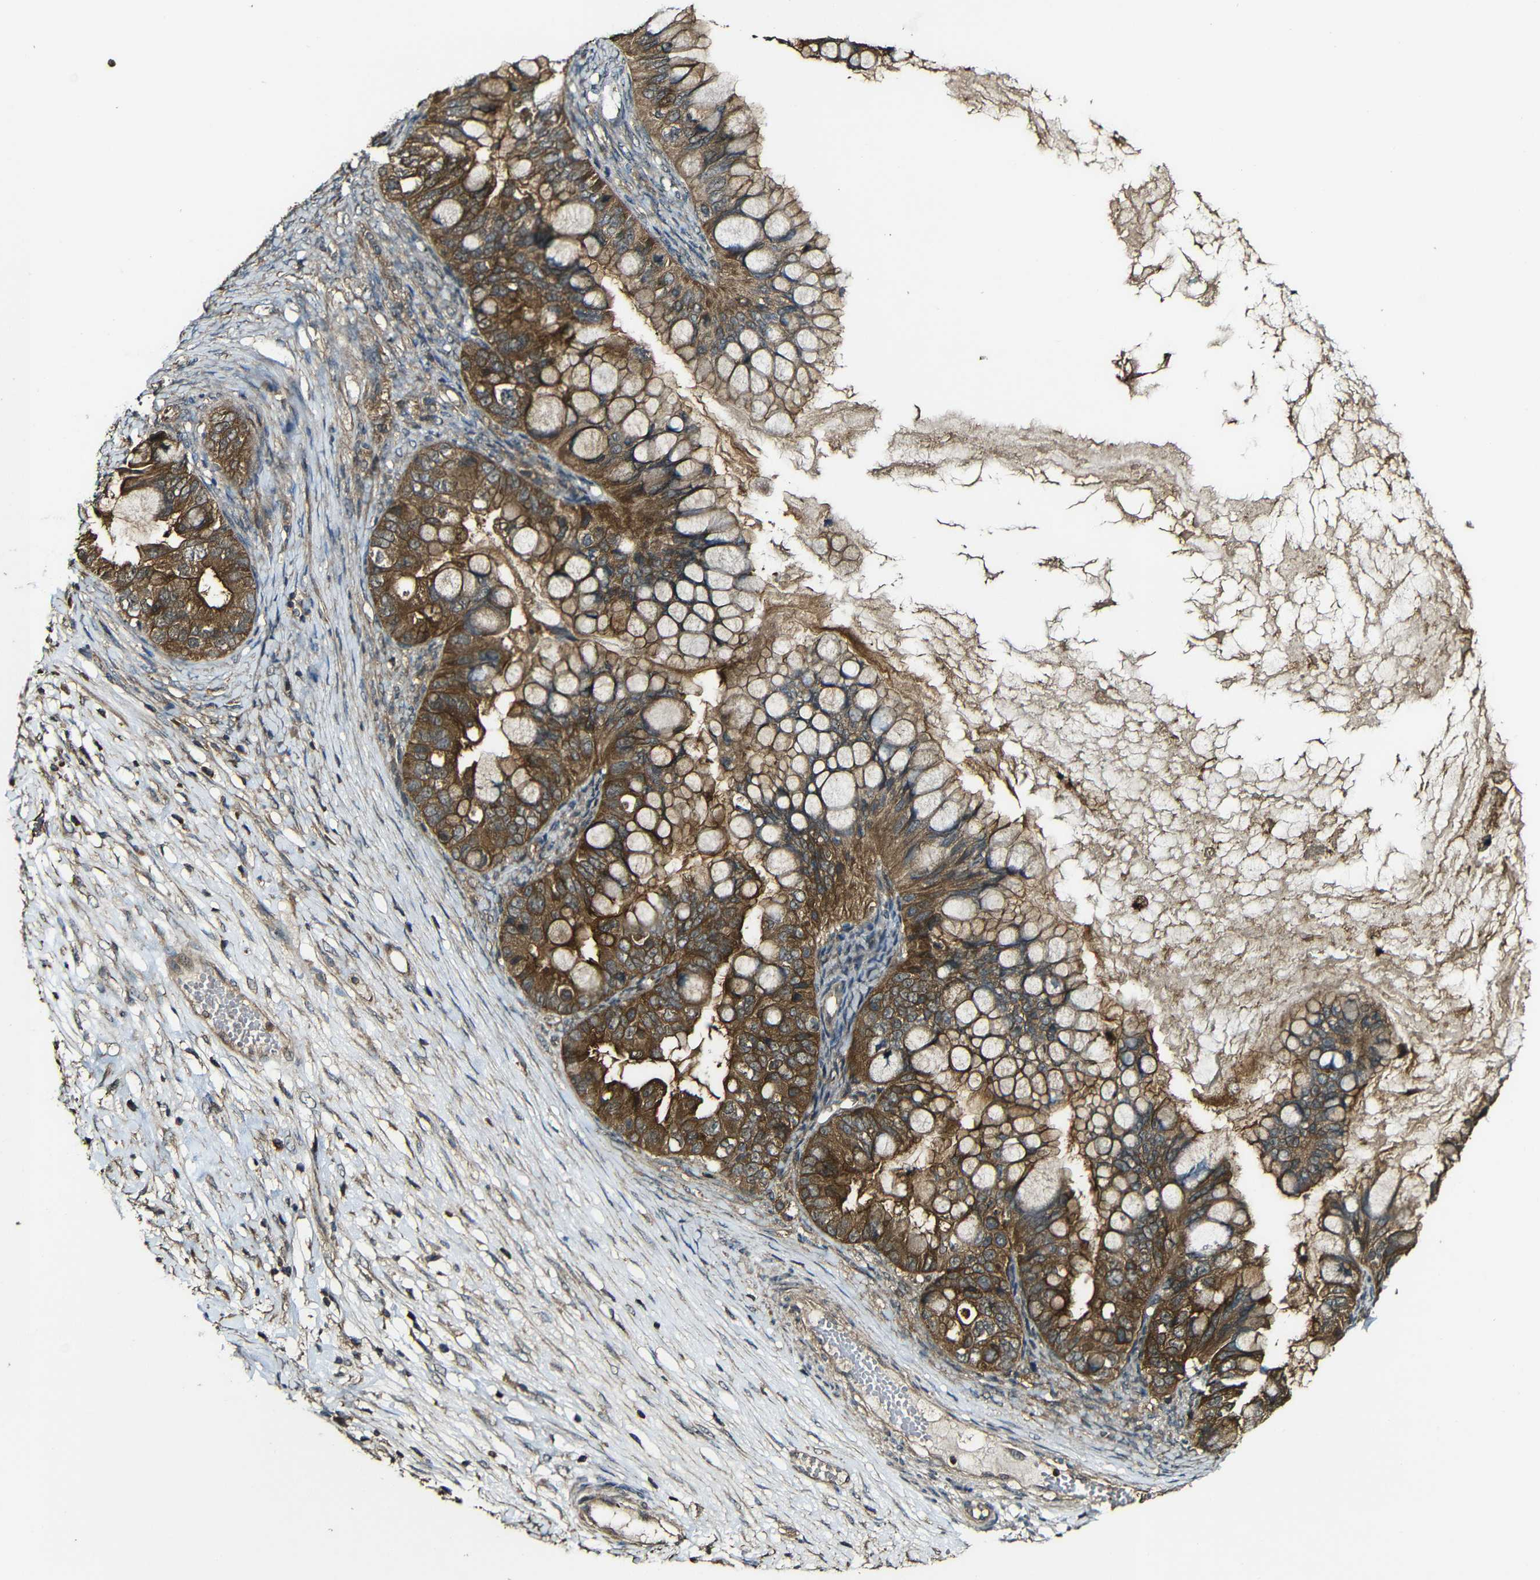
{"staining": {"intensity": "strong", "quantity": ">75%", "location": "cytoplasmic/membranous"}, "tissue": "ovarian cancer", "cell_type": "Tumor cells", "image_type": "cancer", "snomed": [{"axis": "morphology", "description": "Cystadenocarcinoma, mucinous, NOS"}, {"axis": "topography", "description": "Ovary"}], "caption": "Tumor cells display strong cytoplasmic/membranous positivity in about >75% of cells in mucinous cystadenocarcinoma (ovarian).", "gene": "CASP8", "patient": {"sex": "female", "age": 80}}